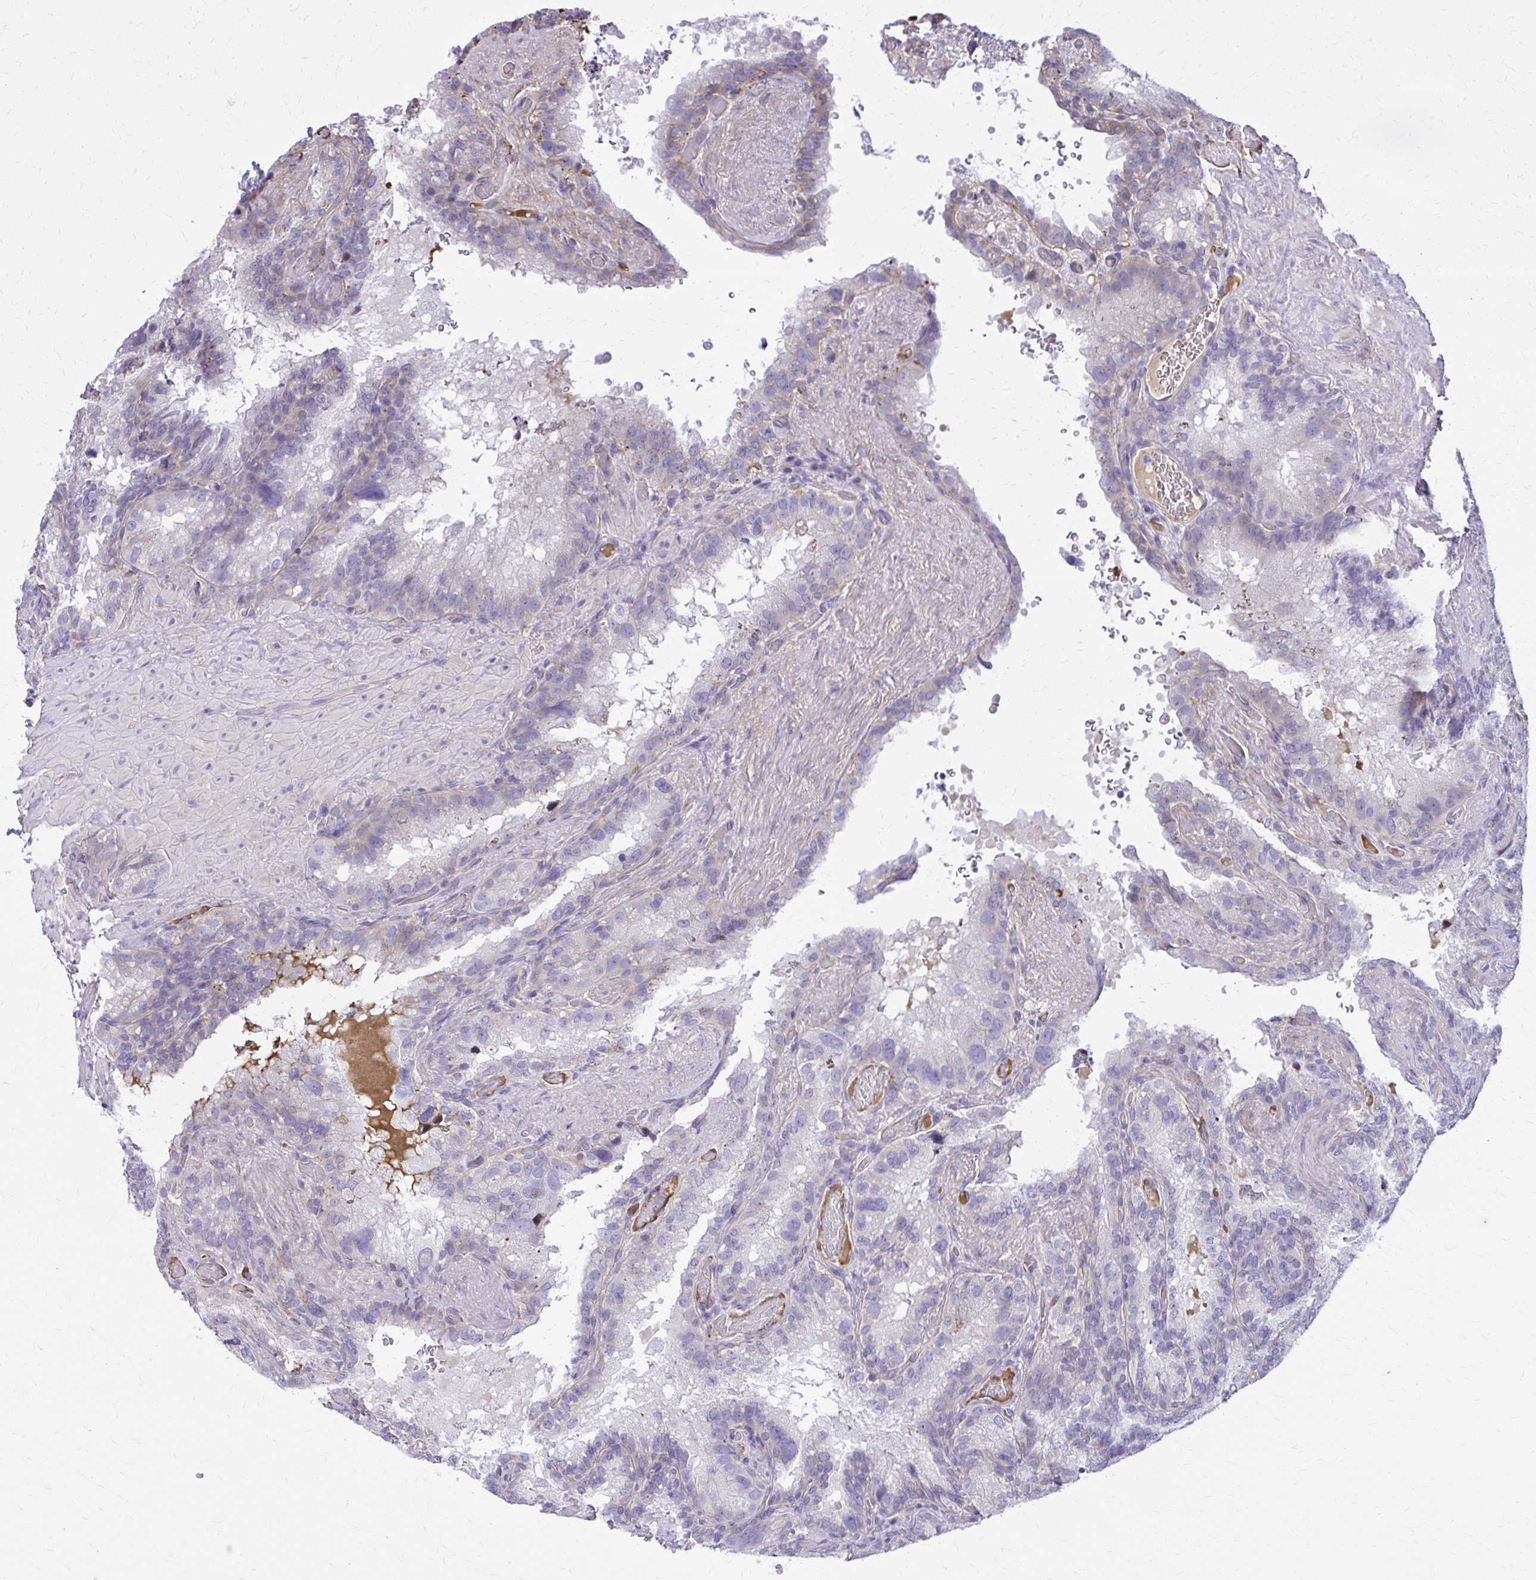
{"staining": {"intensity": "weak", "quantity": "25%-75%", "location": "cytoplasmic/membranous"}, "tissue": "seminal vesicle", "cell_type": "Glandular cells", "image_type": "normal", "snomed": [{"axis": "morphology", "description": "Normal tissue, NOS"}, {"axis": "topography", "description": "Seminal veicle"}], "caption": "High-power microscopy captured an immunohistochemistry (IHC) micrograph of normal seminal vesicle, revealing weak cytoplasmic/membranous expression in approximately 25%-75% of glandular cells.", "gene": "RUNDC3B", "patient": {"sex": "male", "age": 60}}